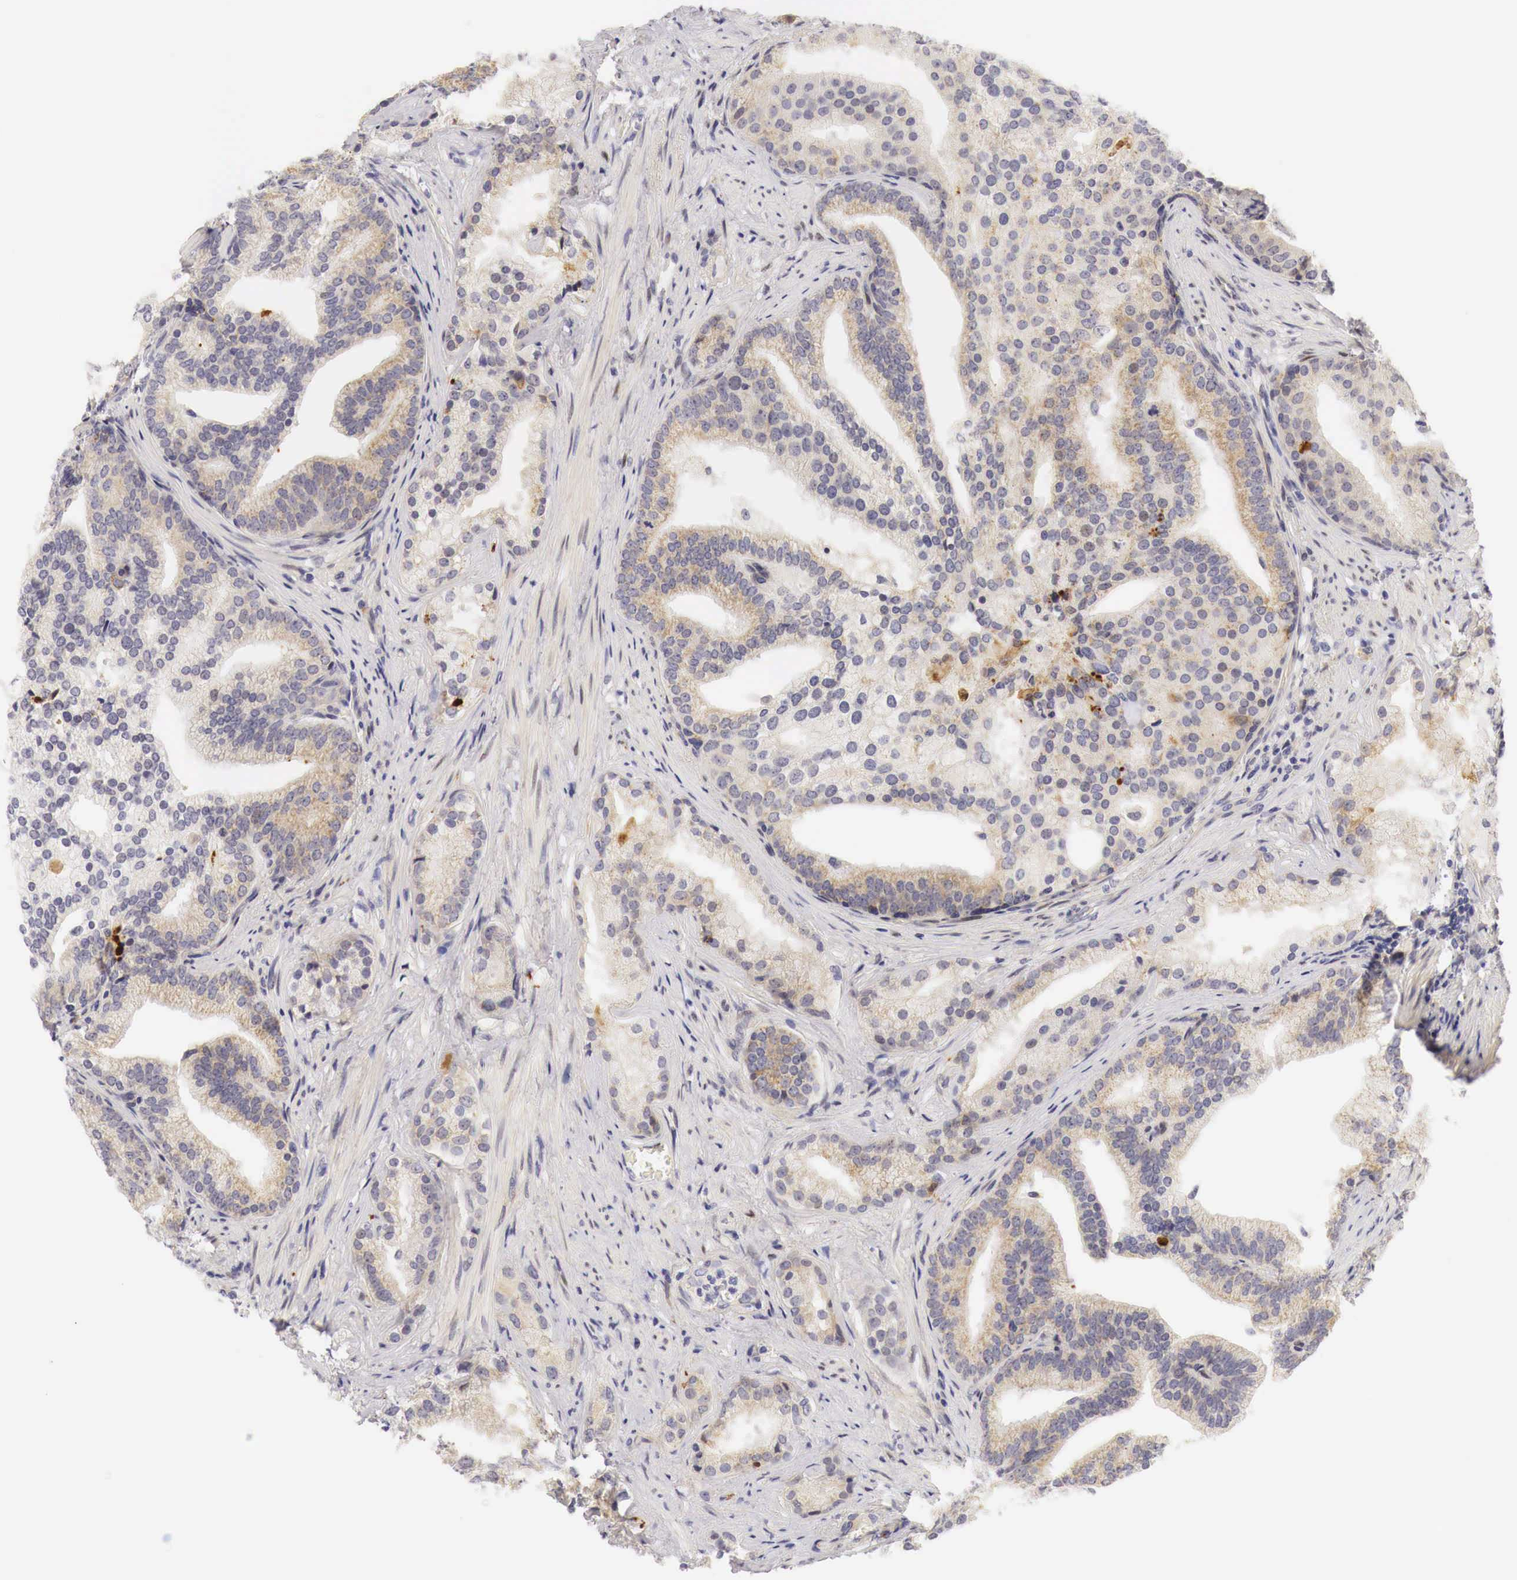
{"staining": {"intensity": "weak", "quantity": "25%-75%", "location": "cytoplasmic/membranous"}, "tissue": "prostate cancer", "cell_type": "Tumor cells", "image_type": "cancer", "snomed": [{"axis": "morphology", "description": "Adenocarcinoma, Low grade"}, {"axis": "topography", "description": "Prostate"}], "caption": "Approximately 25%-75% of tumor cells in human prostate cancer exhibit weak cytoplasmic/membranous protein expression as visualized by brown immunohistochemical staining.", "gene": "CASP3", "patient": {"sex": "male", "age": 71}}